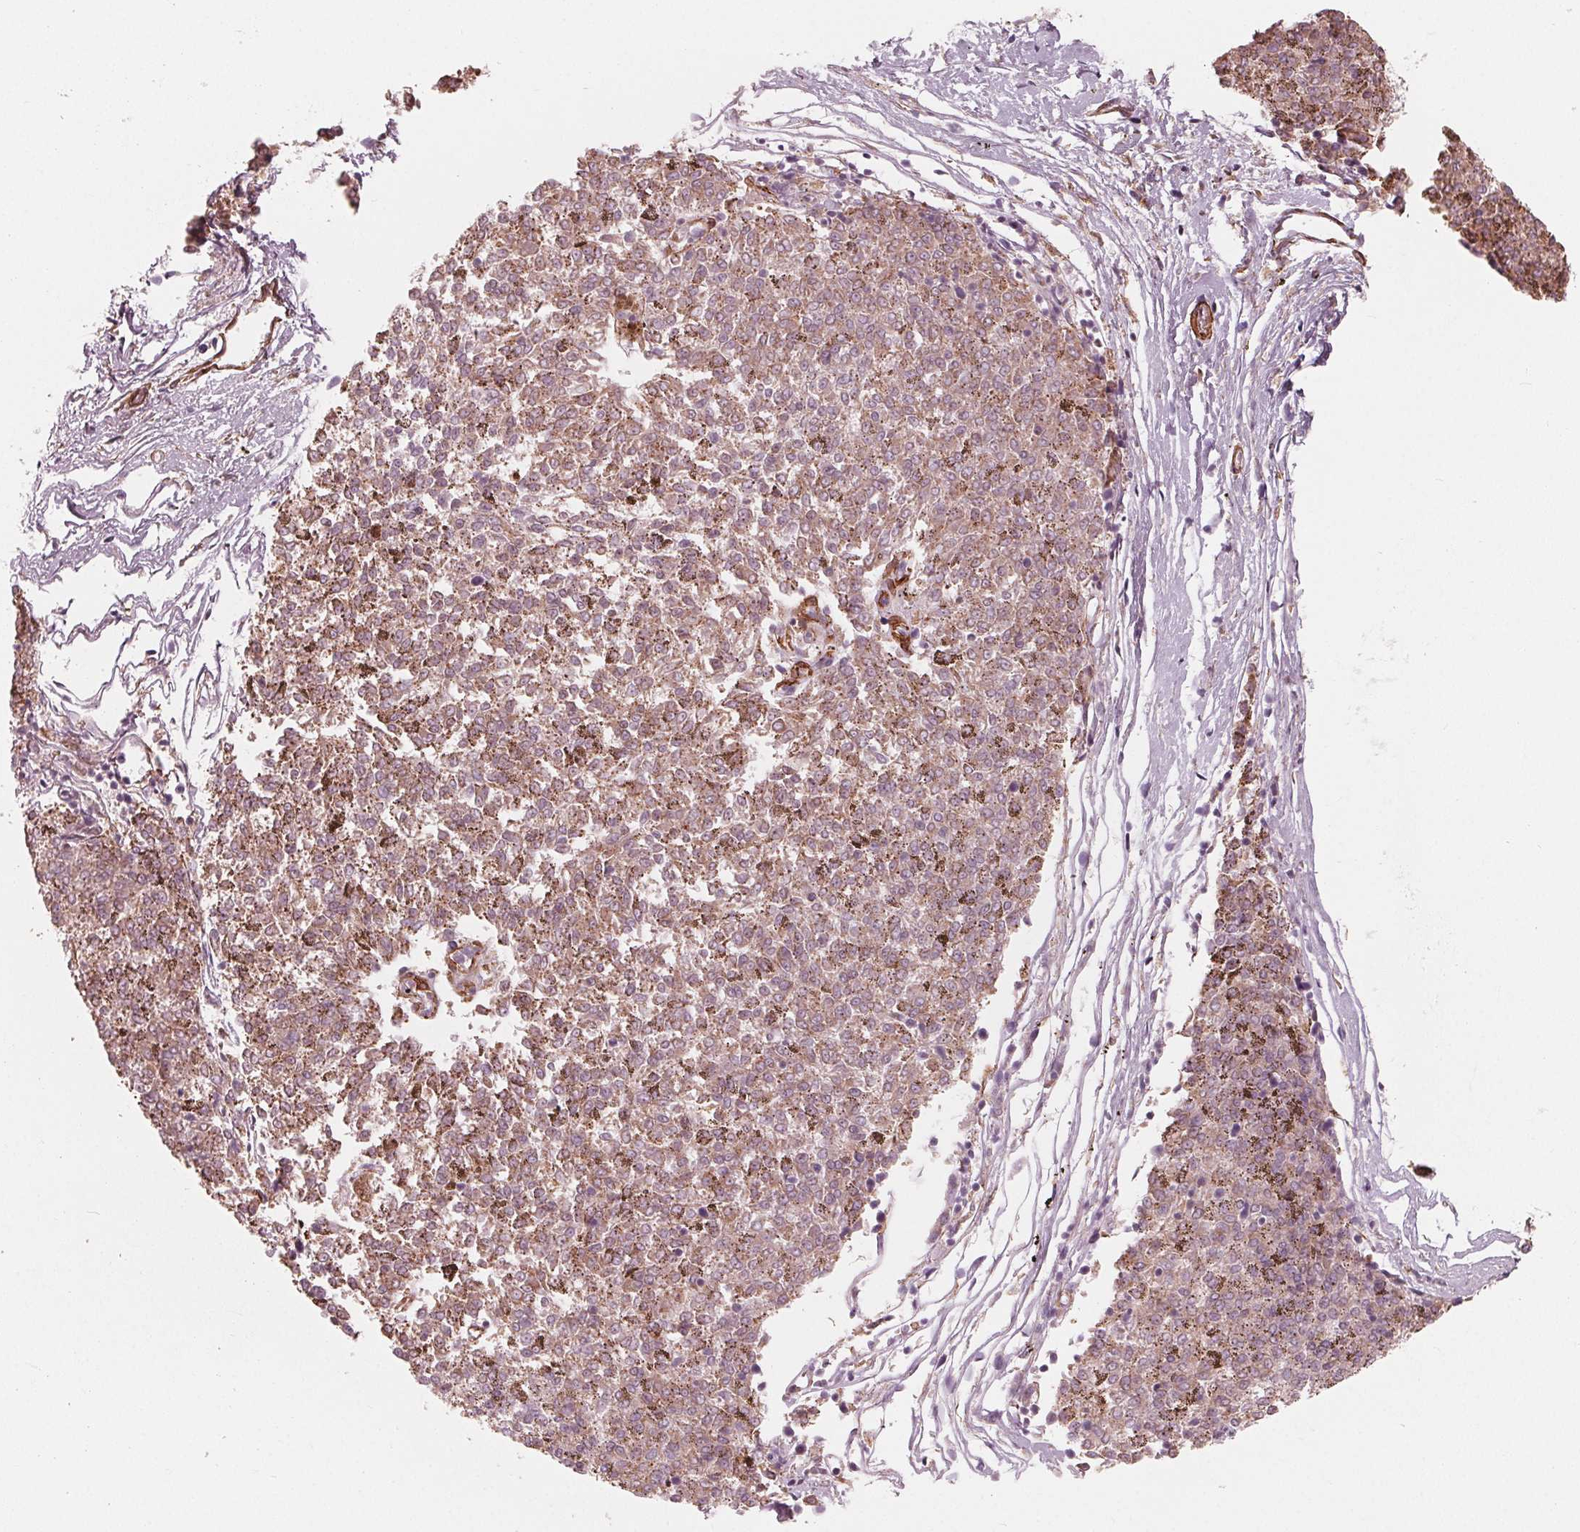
{"staining": {"intensity": "weak", "quantity": "25%-75%", "location": "cytoplasmic/membranous"}, "tissue": "melanoma", "cell_type": "Tumor cells", "image_type": "cancer", "snomed": [{"axis": "morphology", "description": "Malignant melanoma, NOS"}, {"axis": "topography", "description": "Skin"}], "caption": "Immunohistochemical staining of malignant melanoma exhibits low levels of weak cytoplasmic/membranous protein positivity in about 25%-75% of tumor cells. The staining is performed using DAB (3,3'-diaminobenzidine) brown chromogen to label protein expression. The nuclei are counter-stained blue using hematoxylin.", "gene": "MIER3", "patient": {"sex": "female", "age": 72}}